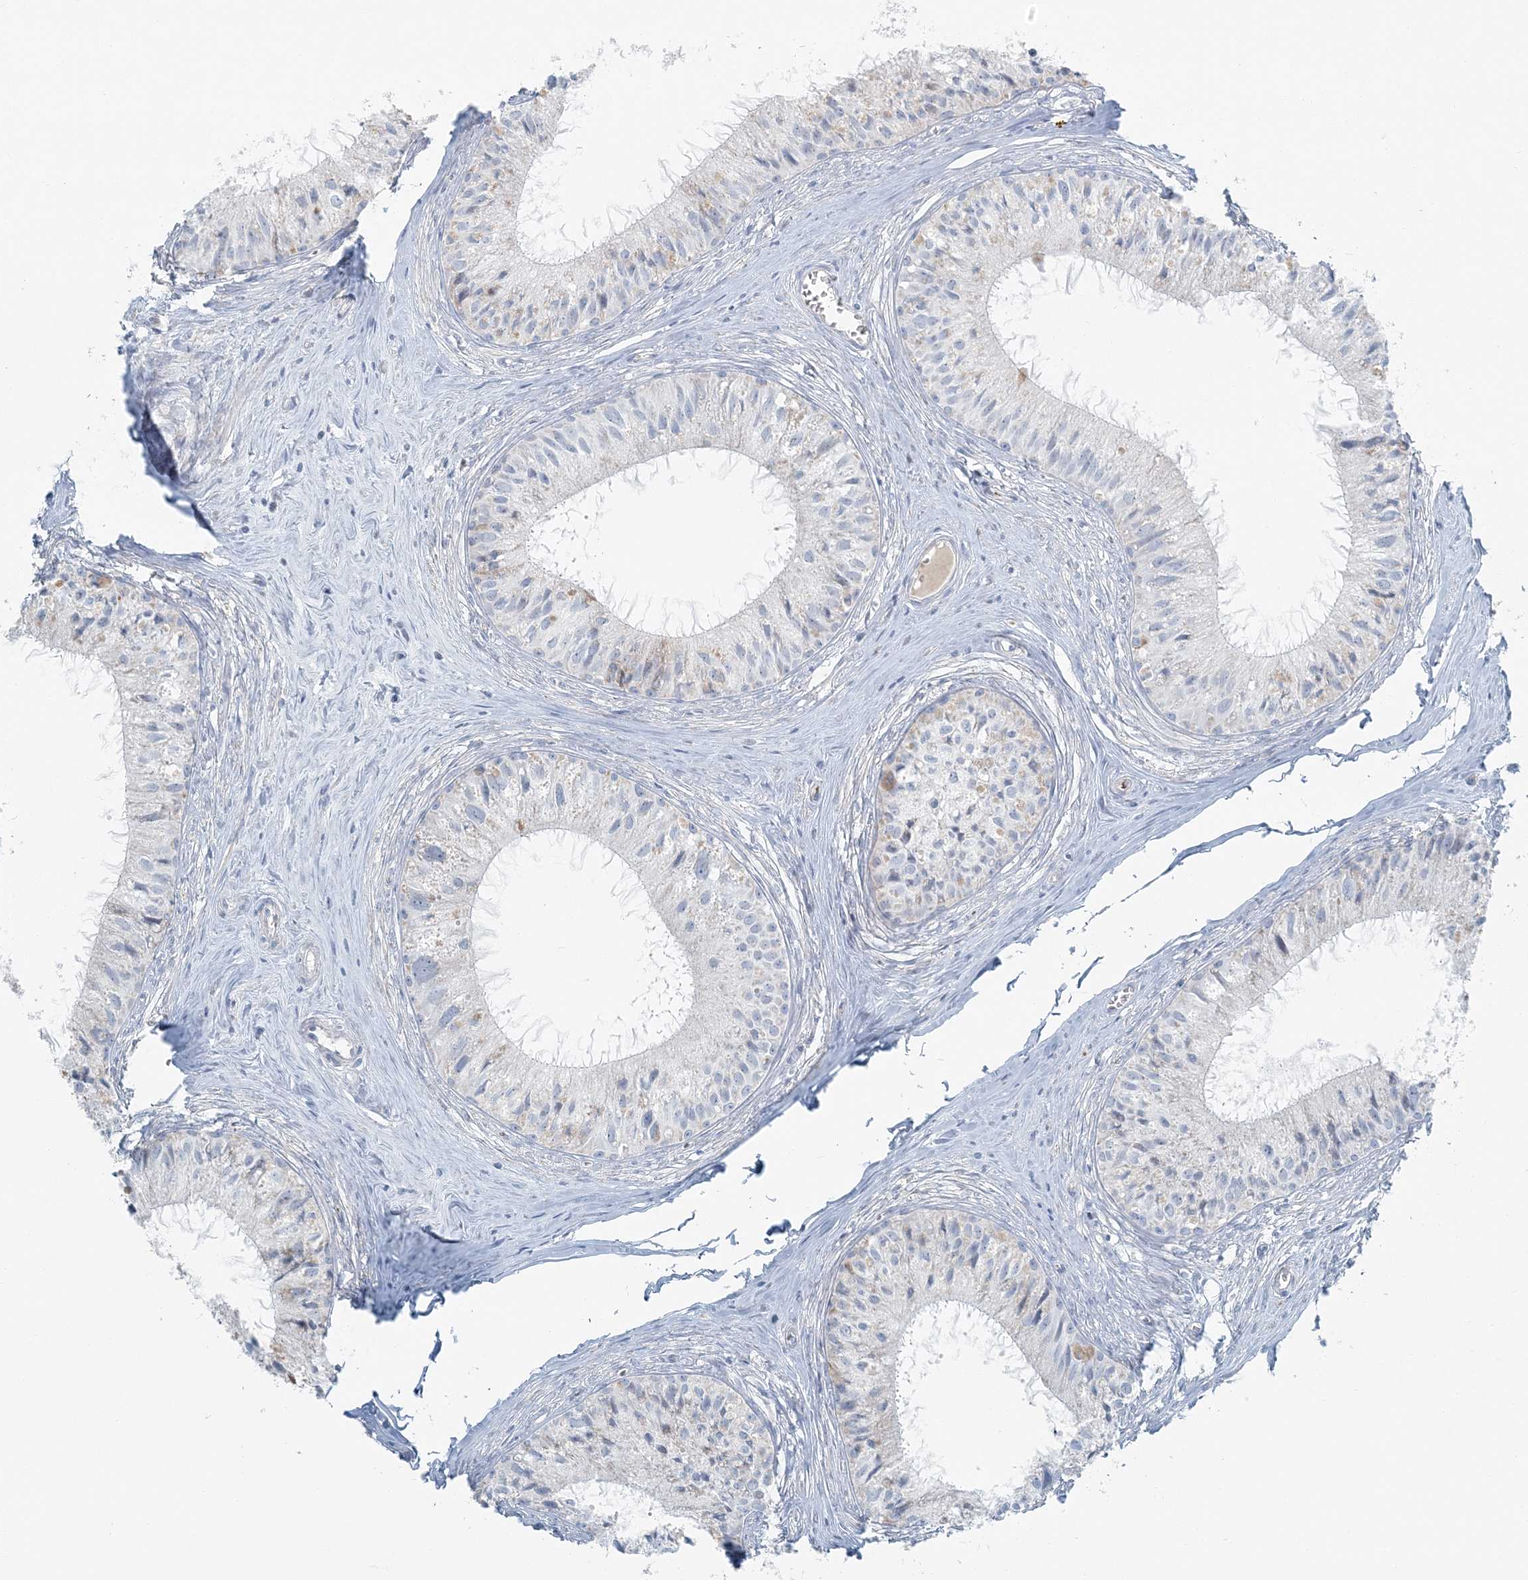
{"staining": {"intensity": "negative", "quantity": "none", "location": "none"}, "tissue": "epididymis", "cell_type": "Glandular cells", "image_type": "normal", "snomed": [{"axis": "morphology", "description": "Normal tissue, NOS"}, {"axis": "topography", "description": "Epididymis"}], "caption": "DAB (3,3'-diaminobenzidine) immunohistochemical staining of benign epididymis reveals no significant positivity in glandular cells.", "gene": "SLC22A16", "patient": {"sex": "male", "age": 36}}